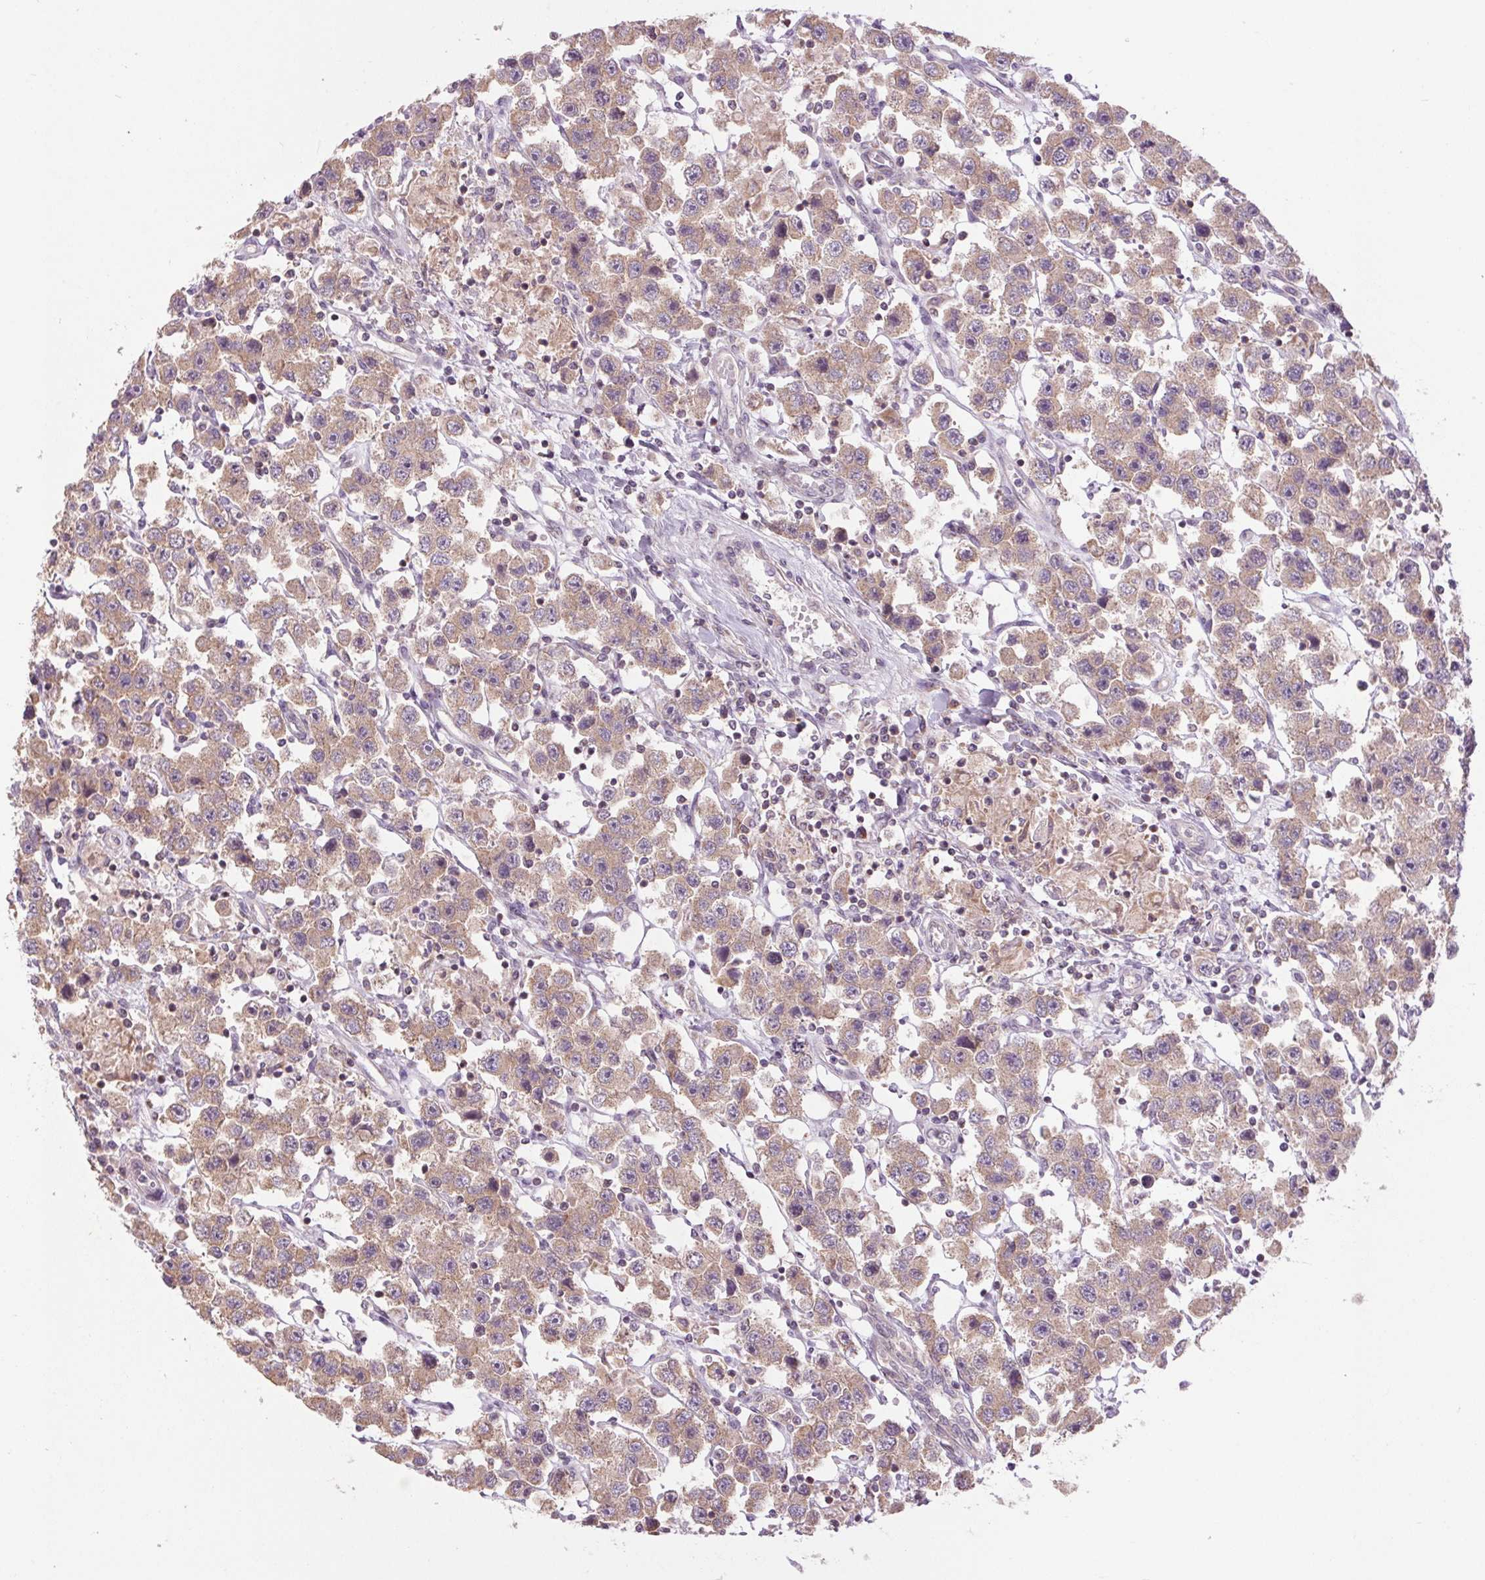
{"staining": {"intensity": "weak", "quantity": ">75%", "location": "cytoplasmic/membranous"}, "tissue": "testis cancer", "cell_type": "Tumor cells", "image_type": "cancer", "snomed": [{"axis": "morphology", "description": "Seminoma, NOS"}, {"axis": "topography", "description": "Testis"}], "caption": "Testis cancer (seminoma) stained with immunohistochemistry (IHC) displays weak cytoplasmic/membranous expression in about >75% of tumor cells.", "gene": "MAP3K5", "patient": {"sex": "male", "age": 45}}